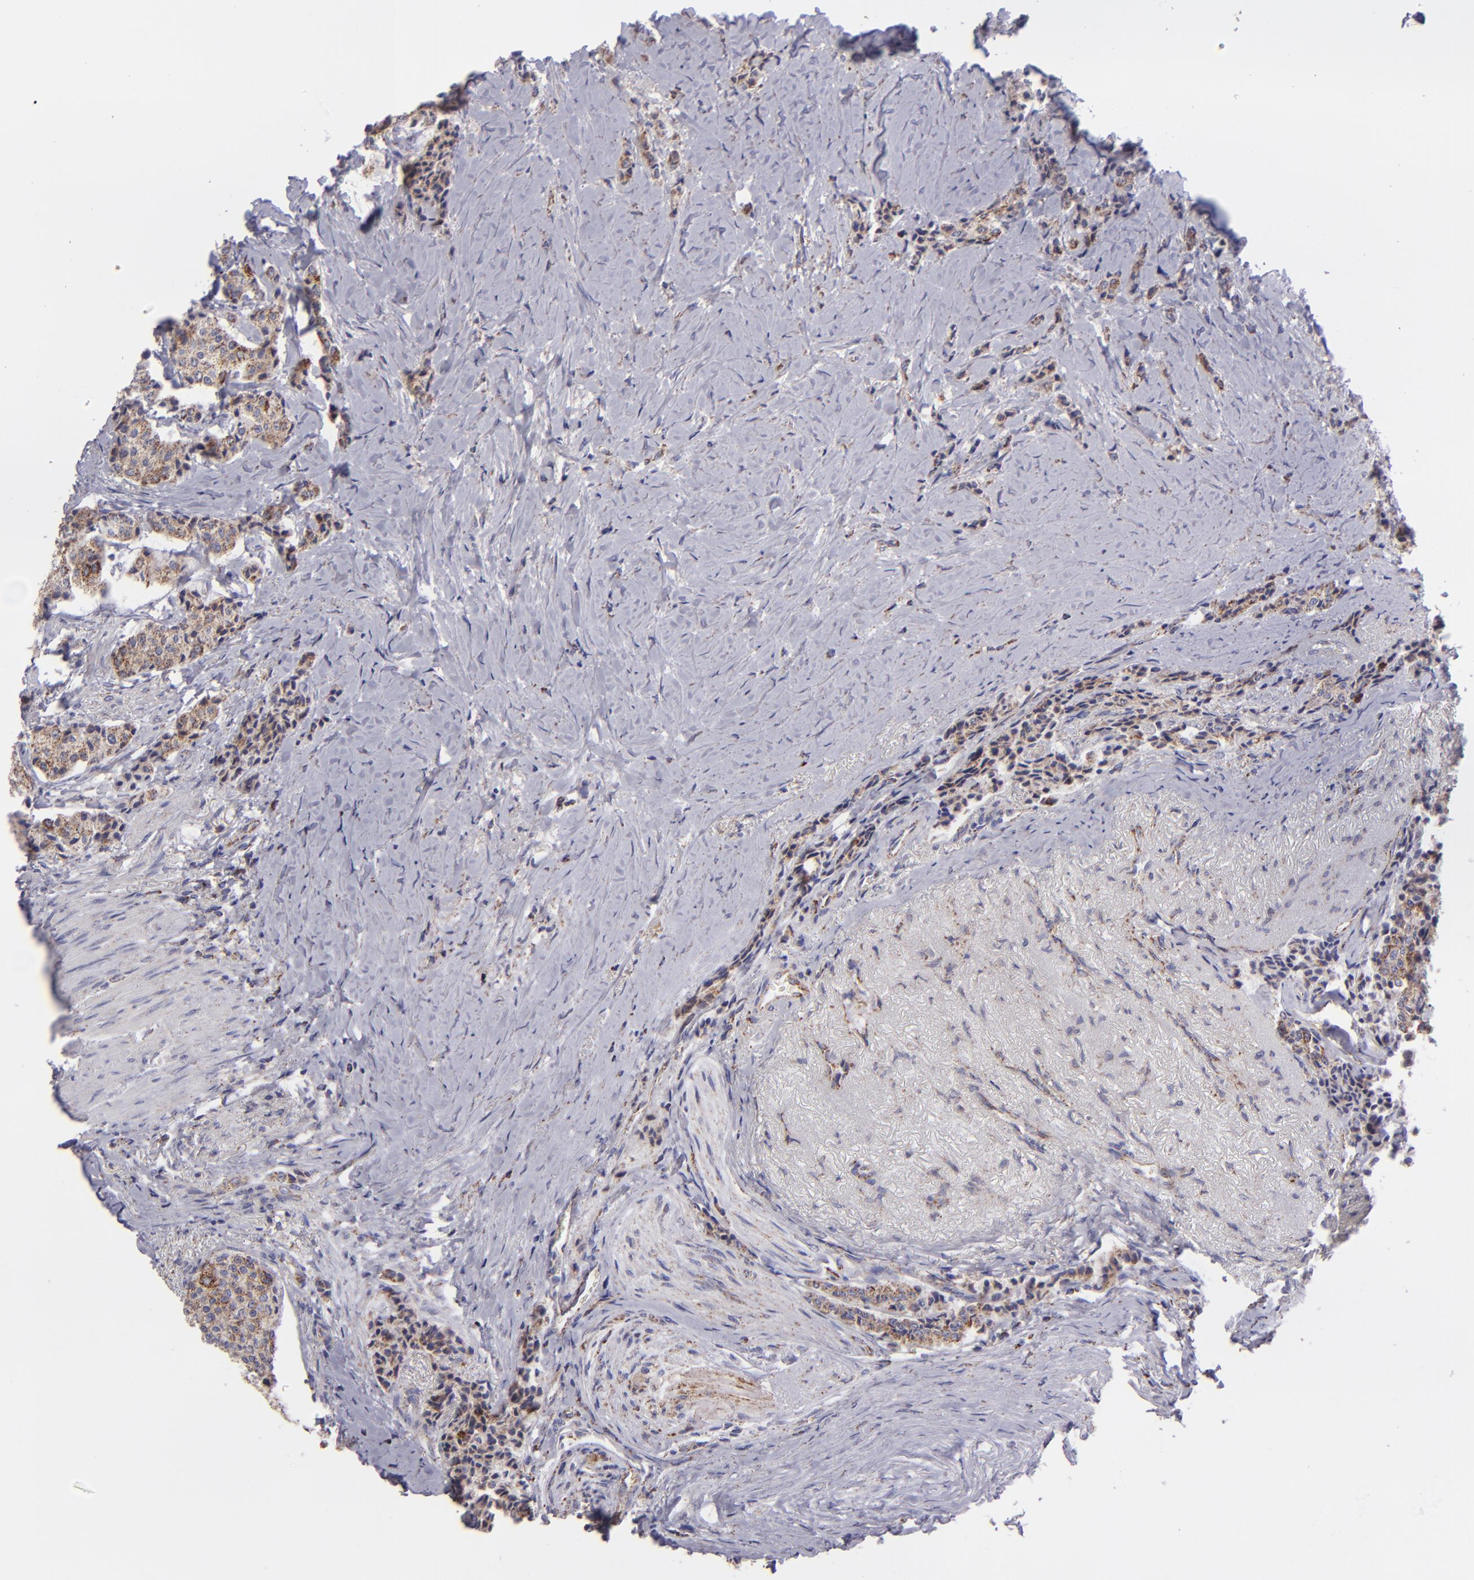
{"staining": {"intensity": "weak", "quantity": ">75%", "location": "cytoplasmic/membranous"}, "tissue": "carcinoid", "cell_type": "Tumor cells", "image_type": "cancer", "snomed": [{"axis": "morphology", "description": "Carcinoid, malignant, NOS"}, {"axis": "topography", "description": "Colon"}], "caption": "There is low levels of weak cytoplasmic/membranous expression in tumor cells of carcinoid, as demonstrated by immunohistochemical staining (brown color).", "gene": "HSPD1", "patient": {"sex": "female", "age": 61}}